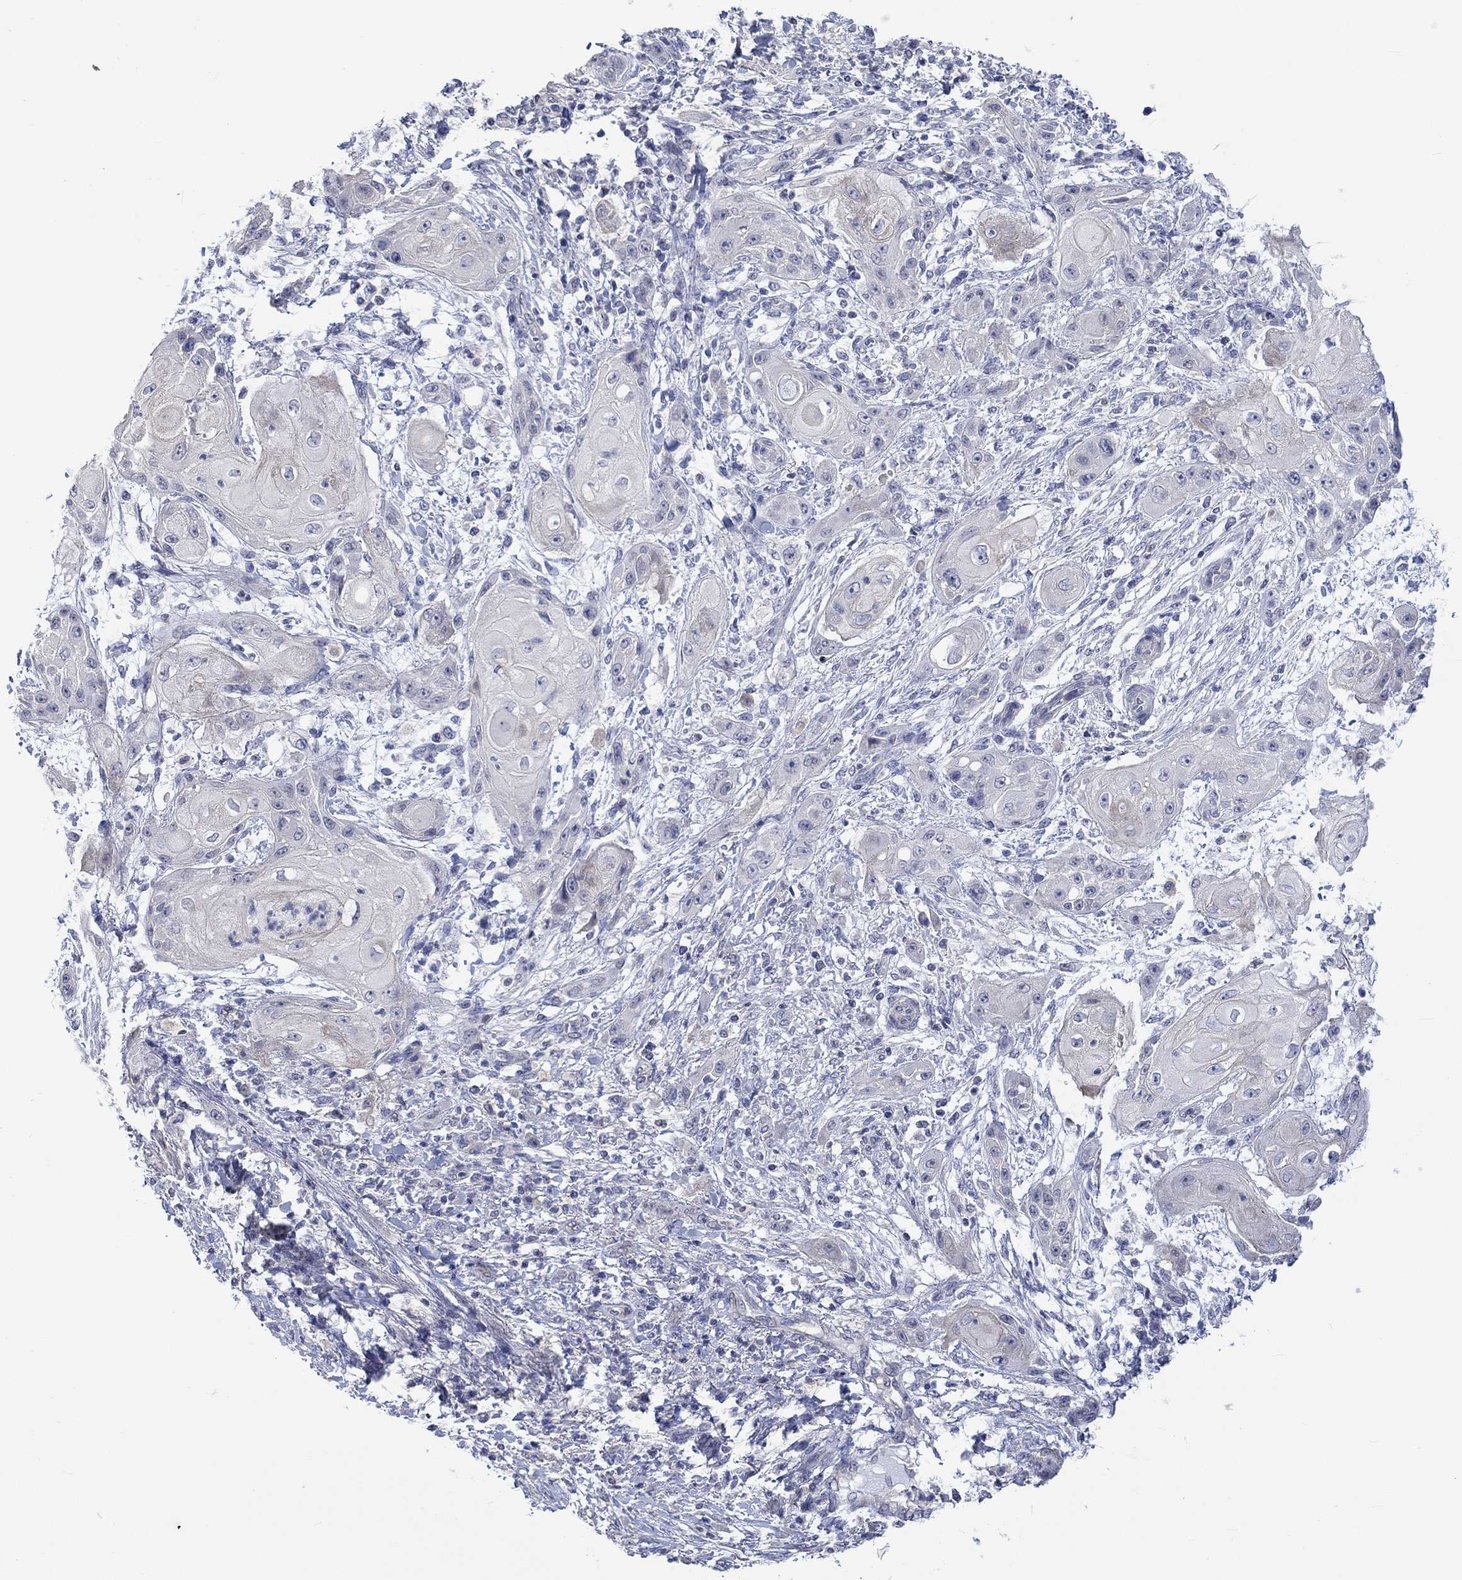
{"staining": {"intensity": "weak", "quantity": "<25%", "location": "cytoplasmic/membranous"}, "tissue": "skin cancer", "cell_type": "Tumor cells", "image_type": "cancer", "snomed": [{"axis": "morphology", "description": "Squamous cell carcinoma, NOS"}, {"axis": "topography", "description": "Skin"}], "caption": "Skin squamous cell carcinoma stained for a protein using IHC reveals no staining tumor cells.", "gene": "AGRP", "patient": {"sex": "male", "age": 62}}